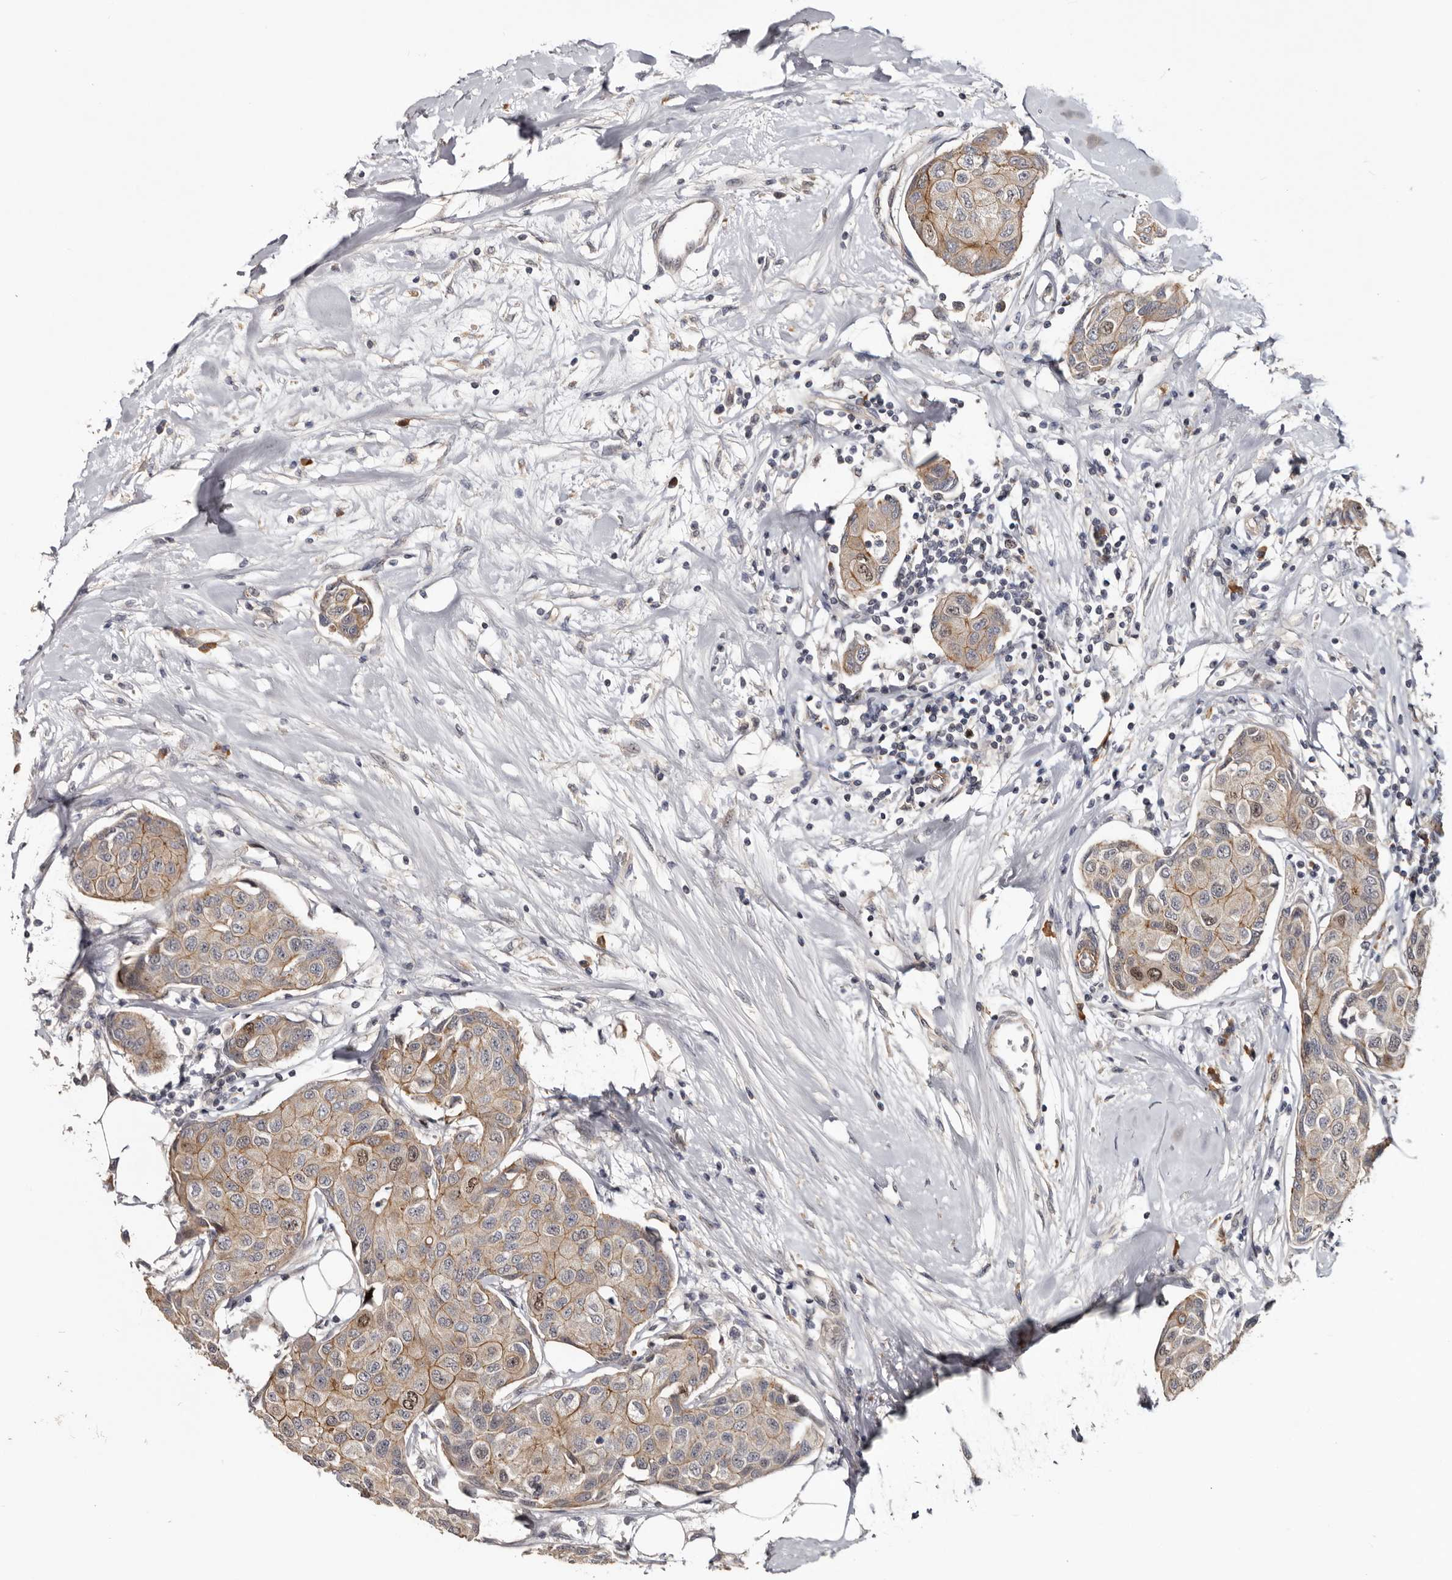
{"staining": {"intensity": "moderate", "quantity": "25%-75%", "location": "cytoplasmic/membranous,nuclear"}, "tissue": "breast cancer", "cell_type": "Tumor cells", "image_type": "cancer", "snomed": [{"axis": "morphology", "description": "Duct carcinoma"}, {"axis": "topography", "description": "Breast"}], "caption": "IHC staining of breast cancer, which shows medium levels of moderate cytoplasmic/membranous and nuclear expression in about 25%-75% of tumor cells indicating moderate cytoplasmic/membranous and nuclear protein positivity. The staining was performed using DAB (brown) for protein detection and nuclei were counterstained in hematoxylin (blue).", "gene": "CDCA8", "patient": {"sex": "female", "age": 80}}